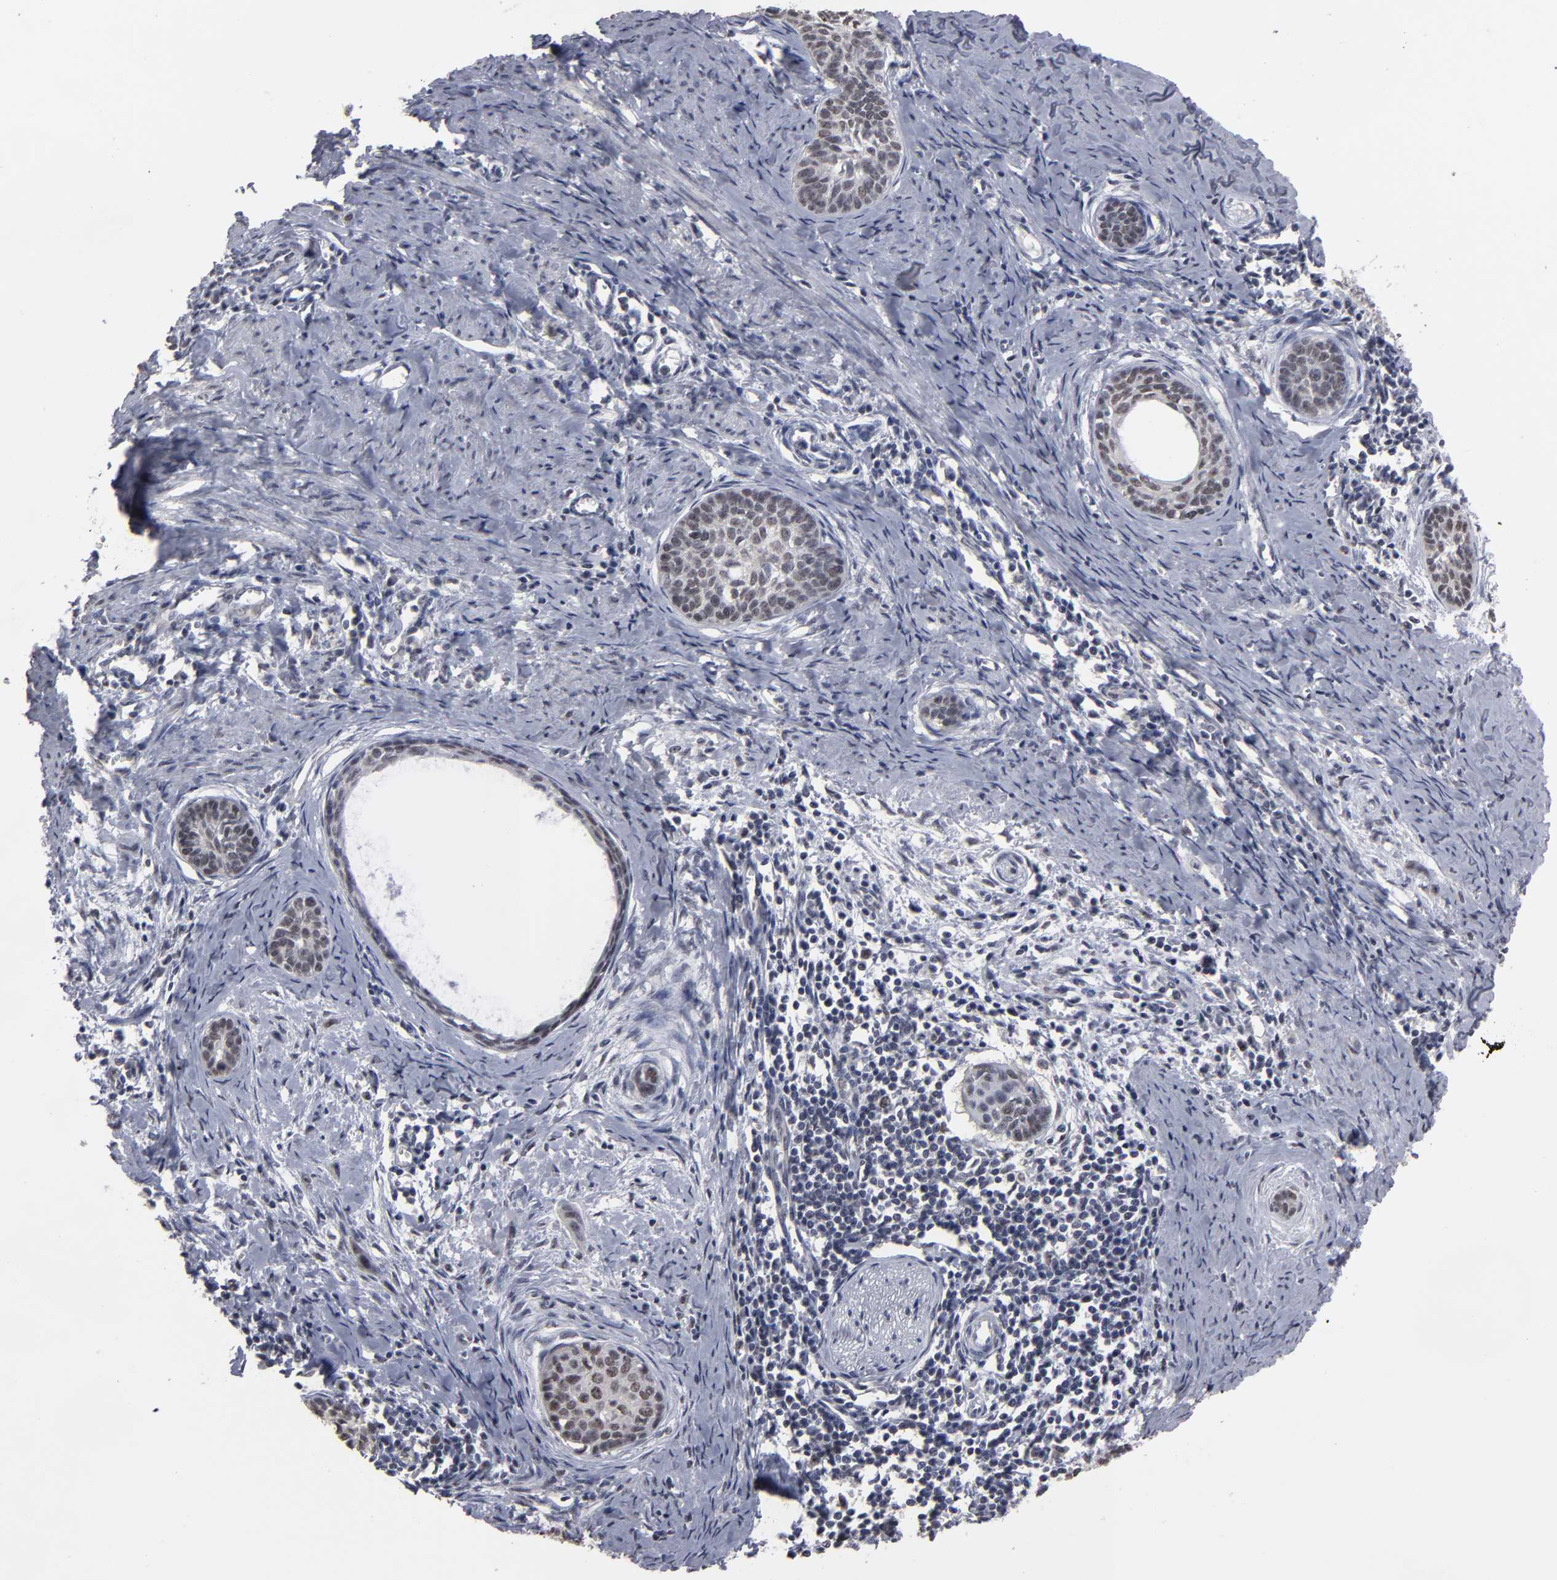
{"staining": {"intensity": "moderate", "quantity": ">75%", "location": "nuclear"}, "tissue": "cervical cancer", "cell_type": "Tumor cells", "image_type": "cancer", "snomed": [{"axis": "morphology", "description": "Squamous cell carcinoma, NOS"}, {"axis": "topography", "description": "Cervix"}], "caption": "Cervical squamous cell carcinoma was stained to show a protein in brown. There is medium levels of moderate nuclear positivity in approximately >75% of tumor cells.", "gene": "SSRP1", "patient": {"sex": "female", "age": 33}}